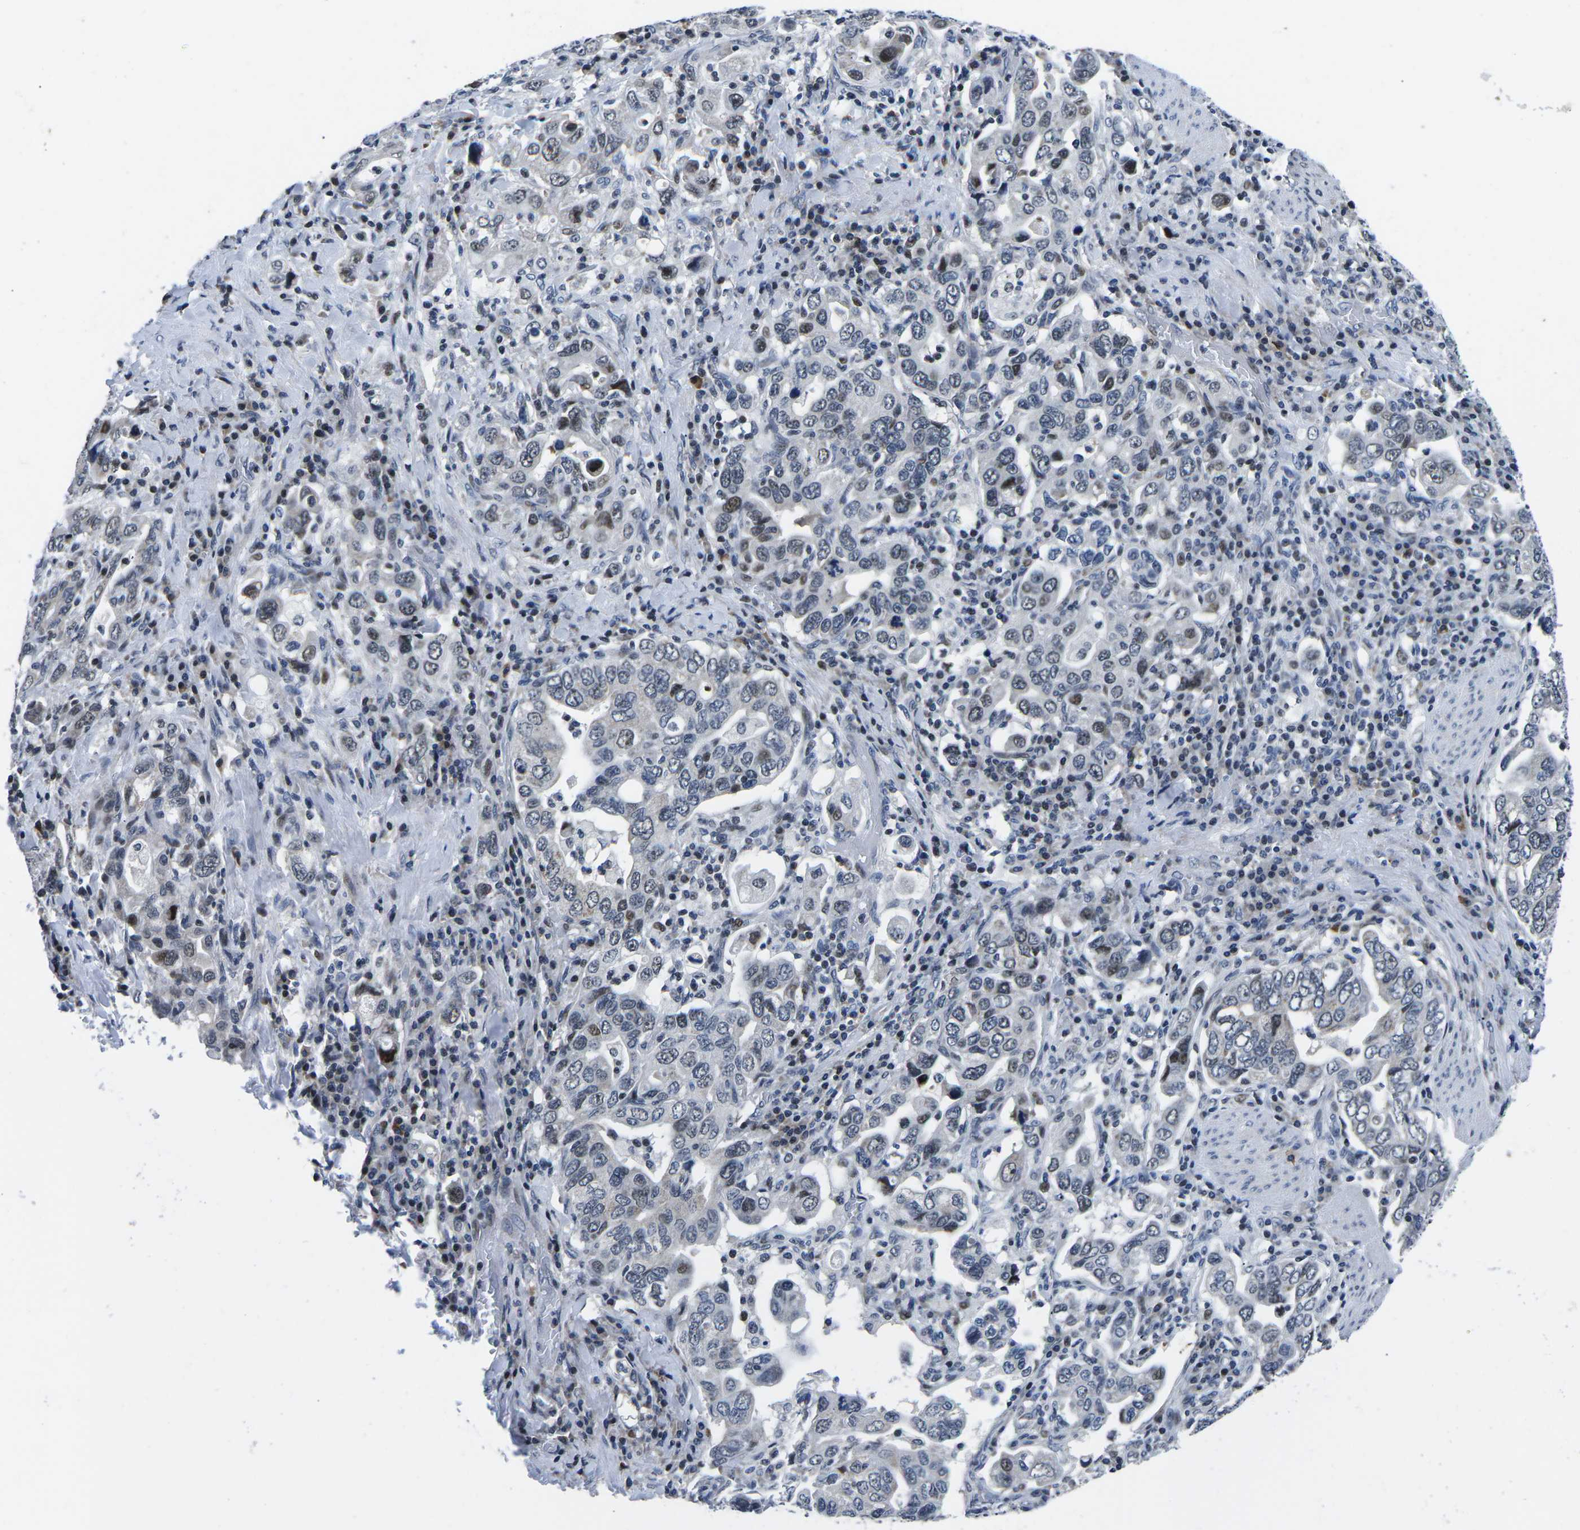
{"staining": {"intensity": "moderate", "quantity": "<25%", "location": "nuclear"}, "tissue": "stomach cancer", "cell_type": "Tumor cells", "image_type": "cancer", "snomed": [{"axis": "morphology", "description": "Adenocarcinoma, NOS"}, {"axis": "topography", "description": "Stomach, upper"}], "caption": "High-magnification brightfield microscopy of stomach adenocarcinoma stained with DAB (3,3'-diaminobenzidine) (brown) and counterstained with hematoxylin (blue). tumor cells exhibit moderate nuclear expression is seen in about<25% of cells.", "gene": "CDC73", "patient": {"sex": "male", "age": 62}}